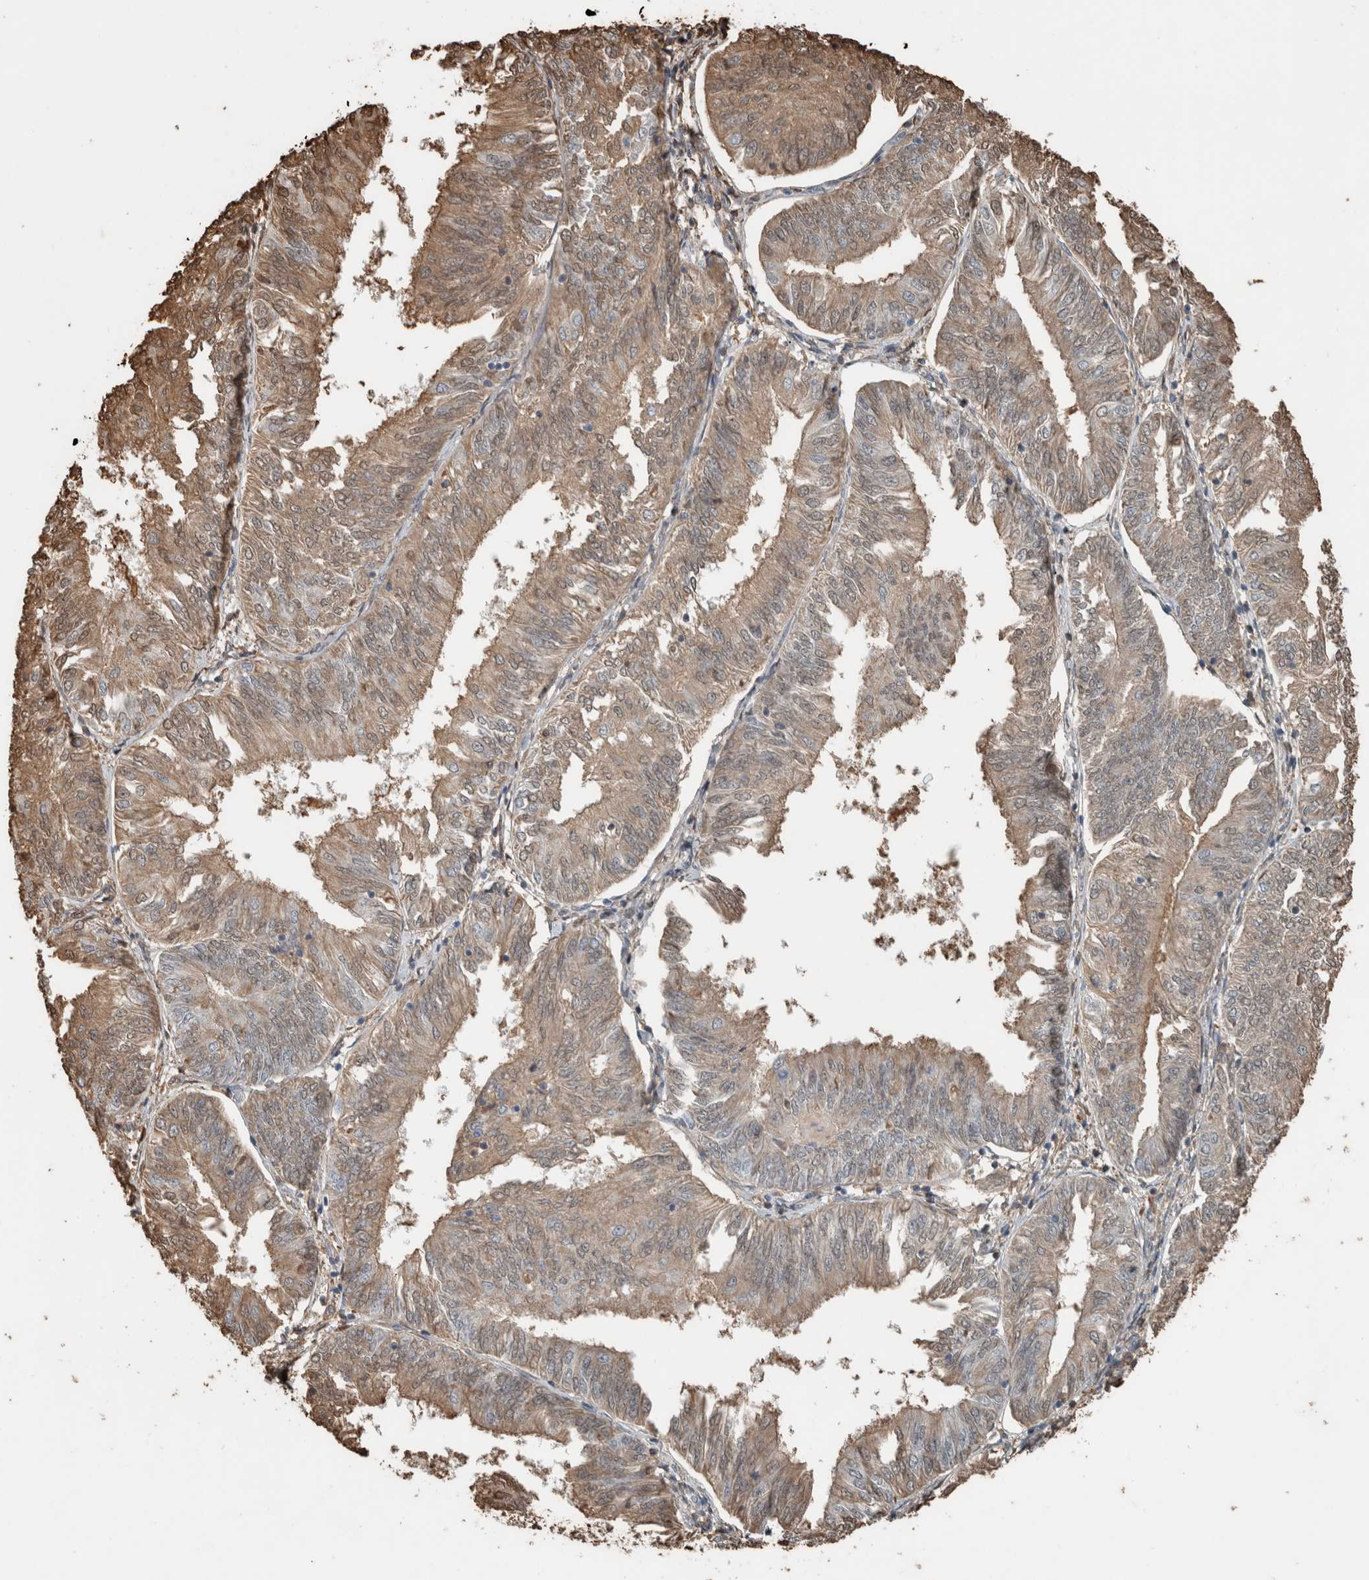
{"staining": {"intensity": "weak", "quantity": ">75%", "location": "cytoplasmic/membranous"}, "tissue": "endometrial cancer", "cell_type": "Tumor cells", "image_type": "cancer", "snomed": [{"axis": "morphology", "description": "Adenocarcinoma, NOS"}, {"axis": "topography", "description": "Endometrium"}], "caption": "Protein expression analysis of adenocarcinoma (endometrial) demonstrates weak cytoplasmic/membranous expression in approximately >75% of tumor cells.", "gene": "USP34", "patient": {"sex": "female", "age": 58}}